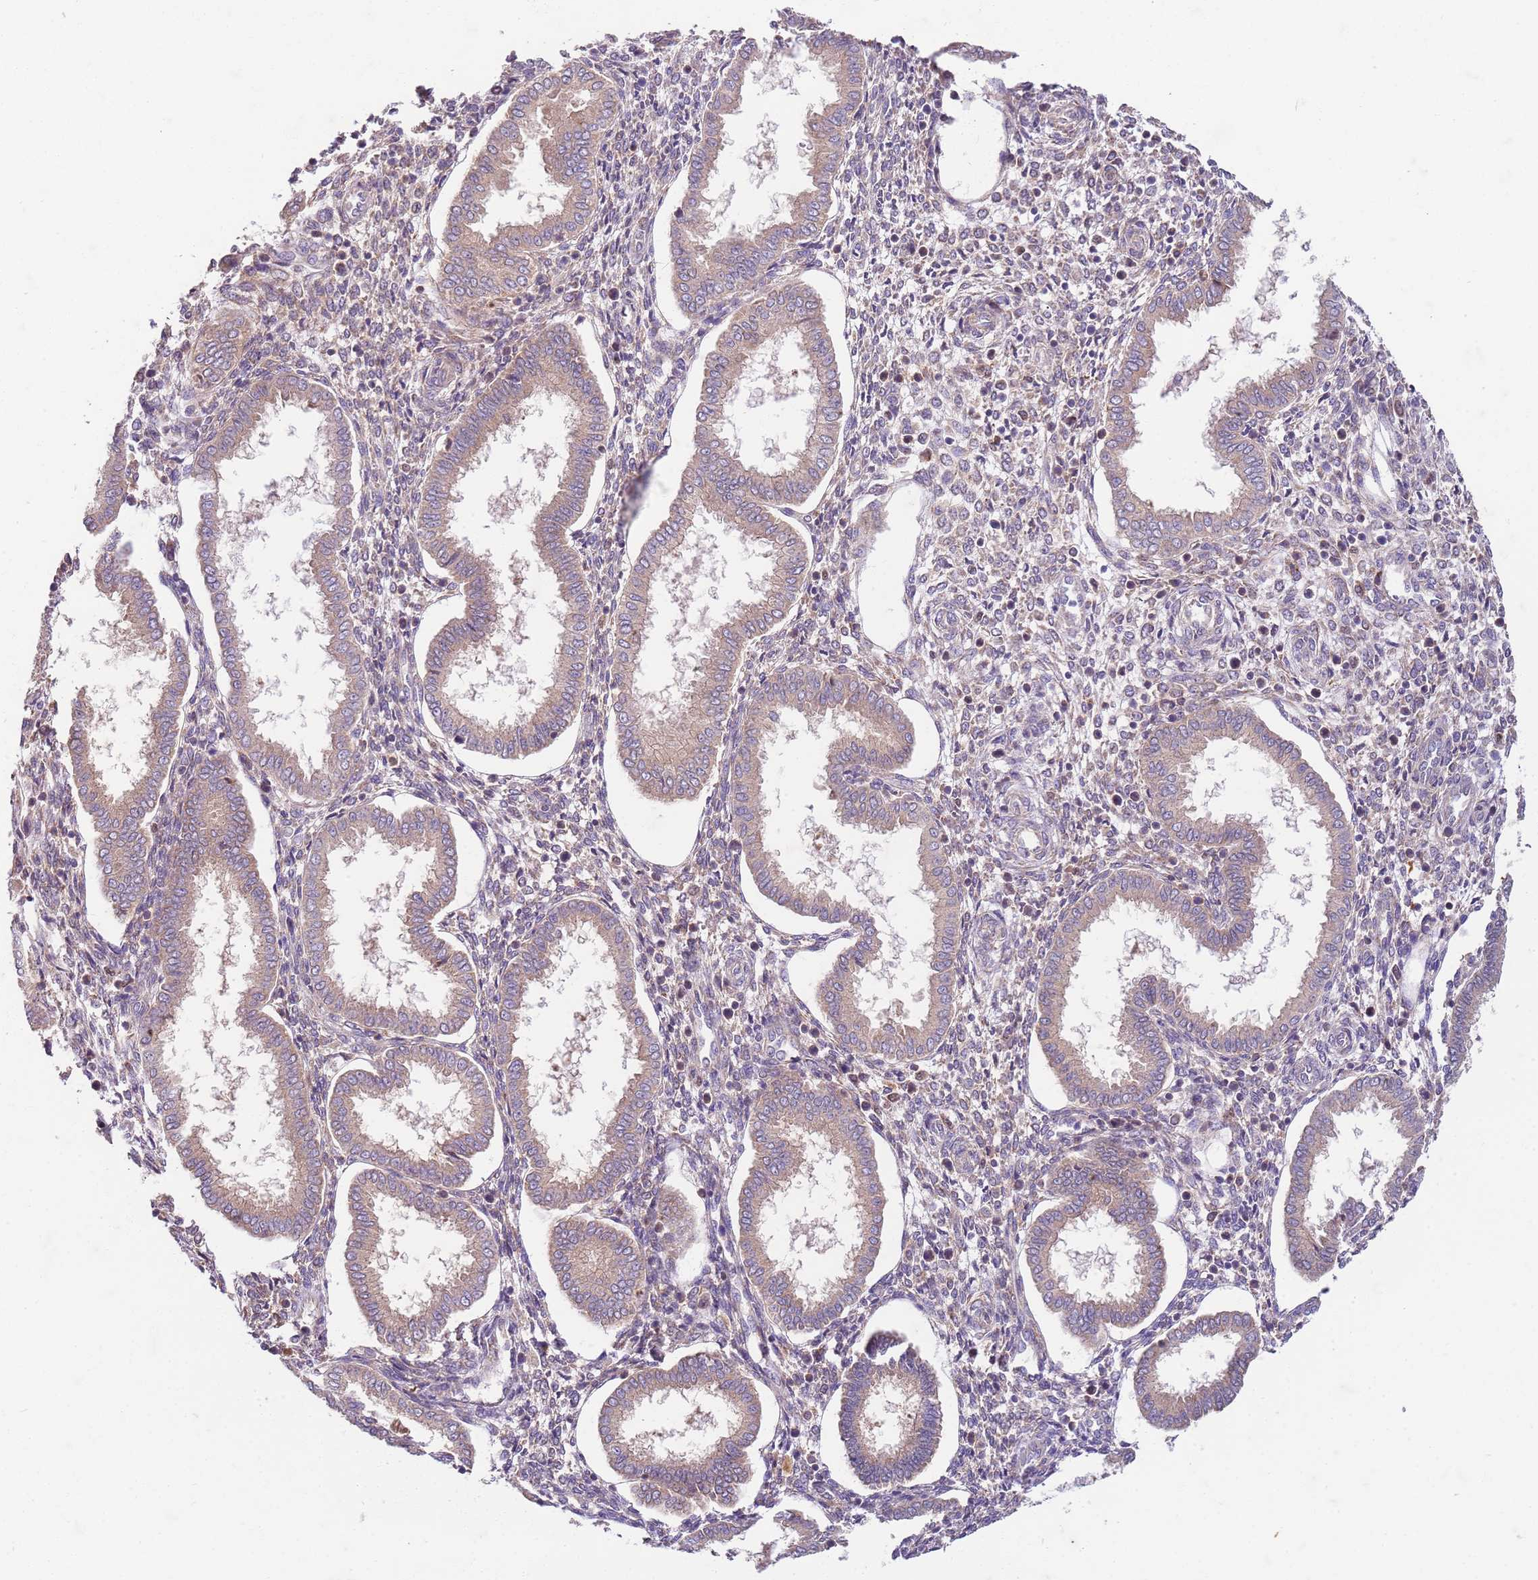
{"staining": {"intensity": "negative", "quantity": "none", "location": "none"}, "tissue": "endometrium", "cell_type": "Cells in endometrial stroma", "image_type": "normal", "snomed": [{"axis": "morphology", "description": "Normal tissue, NOS"}, {"axis": "topography", "description": "Endometrium"}], "caption": "The immunohistochemistry (IHC) image has no significant expression in cells in endometrial stroma of endometrium.", "gene": "OSBP", "patient": {"sex": "female", "age": 24}}